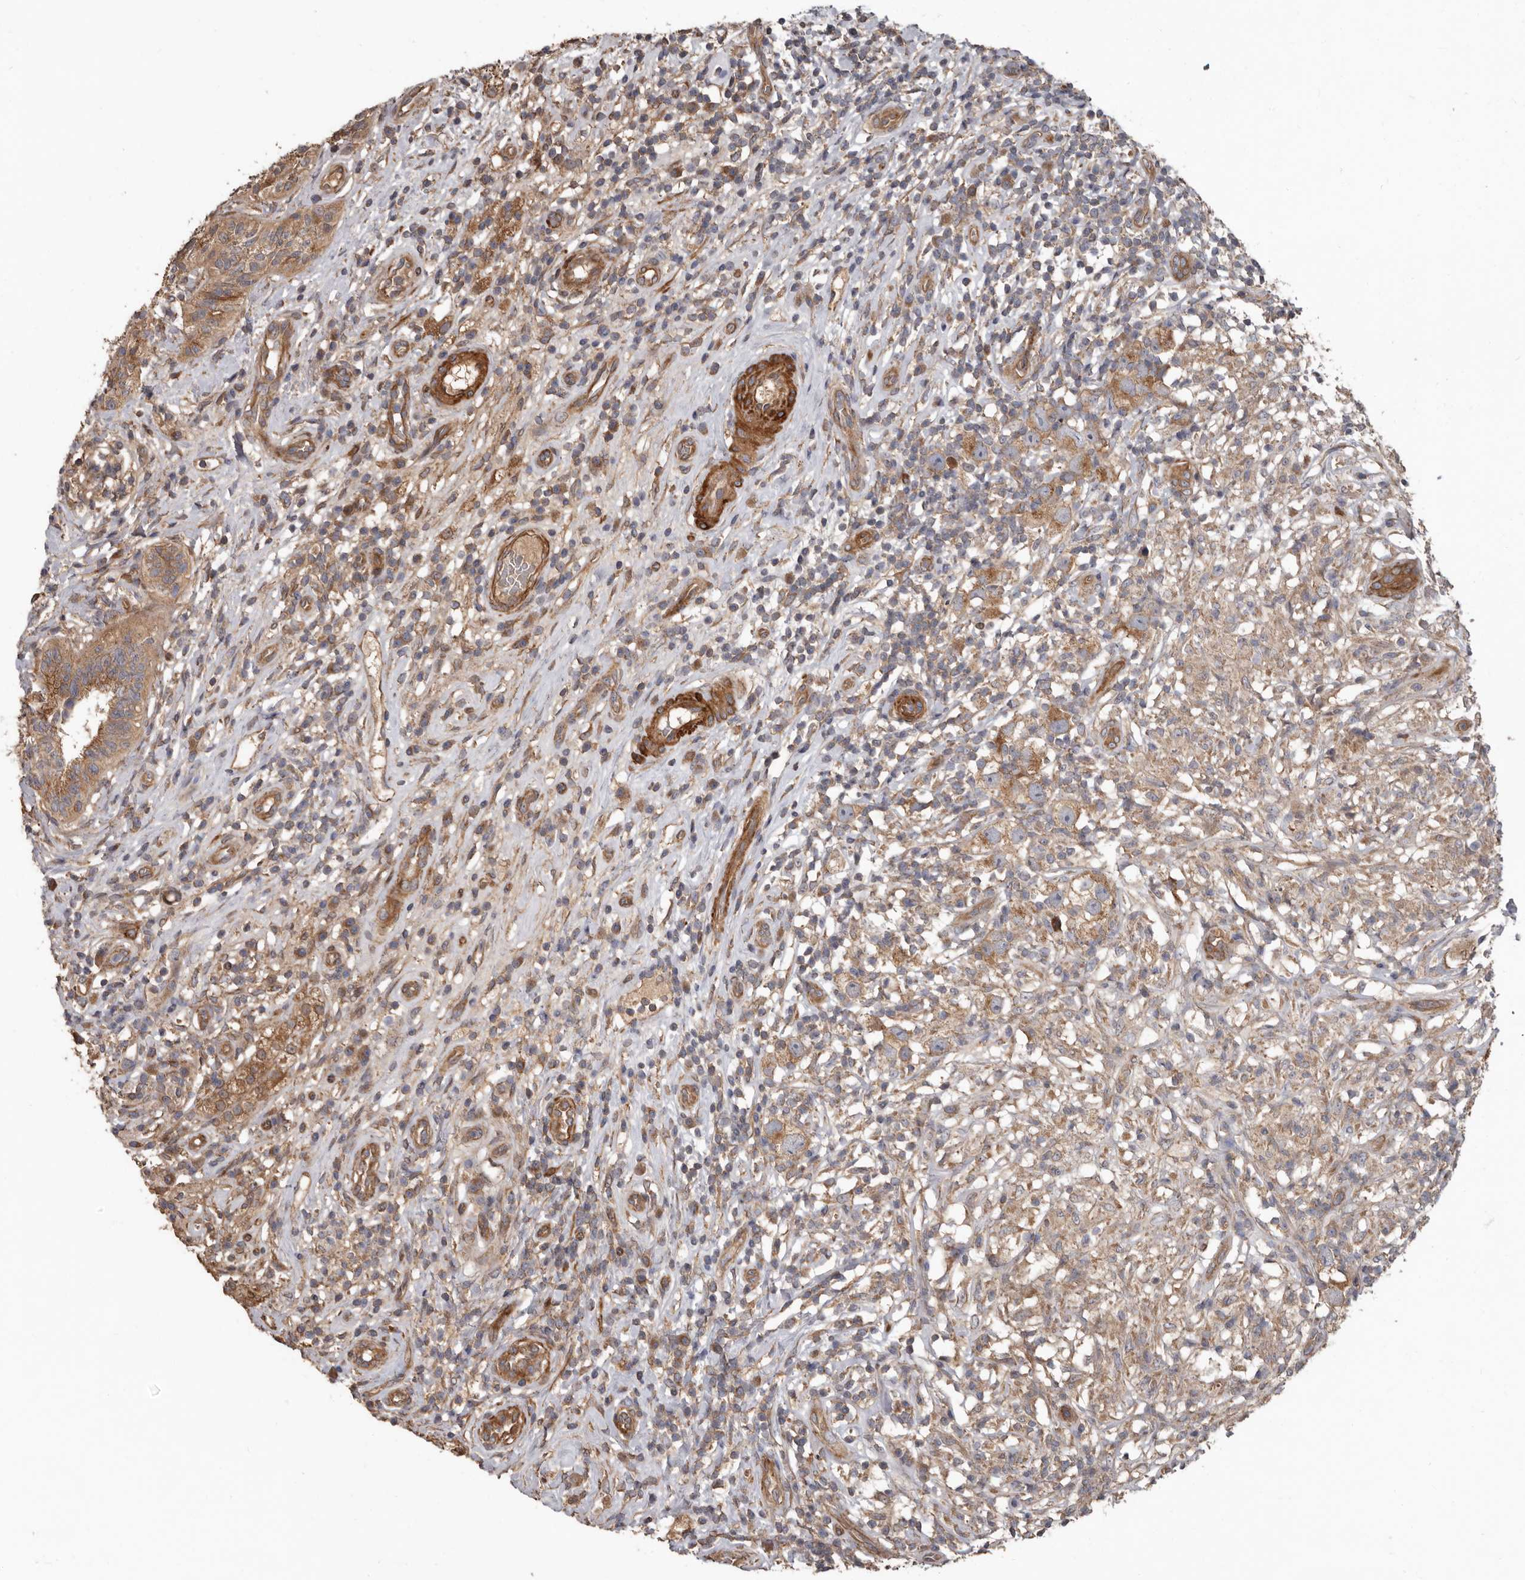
{"staining": {"intensity": "weak", "quantity": "<25%", "location": "cytoplasmic/membranous"}, "tissue": "testis cancer", "cell_type": "Tumor cells", "image_type": "cancer", "snomed": [{"axis": "morphology", "description": "Seminoma, NOS"}, {"axis": "topography", "description": "Testis"}], "caption": "High power microscopy photomicrograph of an immunohistochemistry image of seminoma (testis), revealing no significant expression in tumor cells.", "gene": "ARHGEF5", "patient": {"sex": "male", "age": 49}}